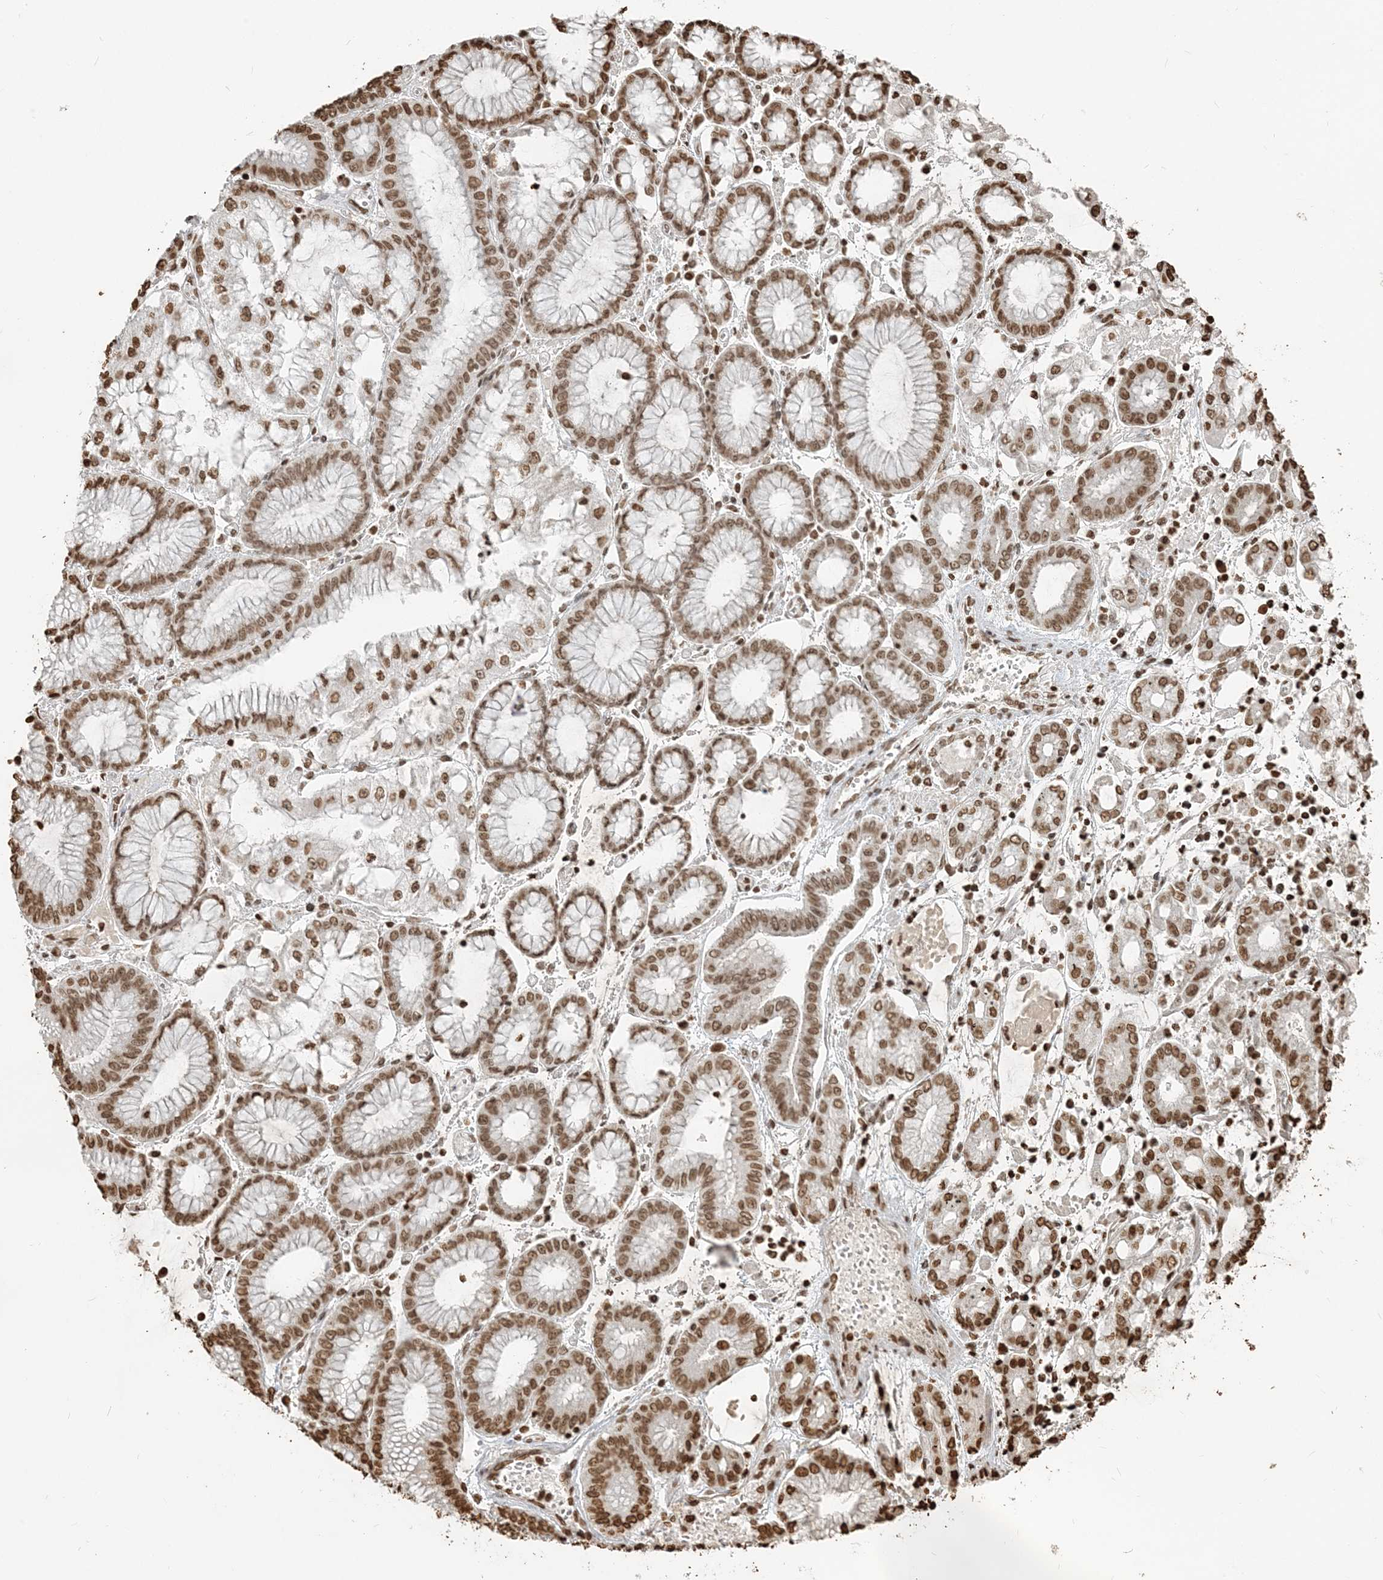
{"staining": {"intensity": "moderate", "quantity": ">75%", "location": "nuclear"}, "tissue": "stomach cancer", "cell_type": "Tumor cells", "image_type": "cancer", "snomed": [{"axis": "morphology", "description": "Adenocarcinoma, NOS"}, {"axis": "topography", "description": "Stomach"}], "caption": "This histopathology image shows IHC staining of human stomach cancer, with medium moderate nuclear positivity in approximately >75% of tumor cells.", "gene": "H3-3B", "patient": {"sex": "male", "age": 76}}